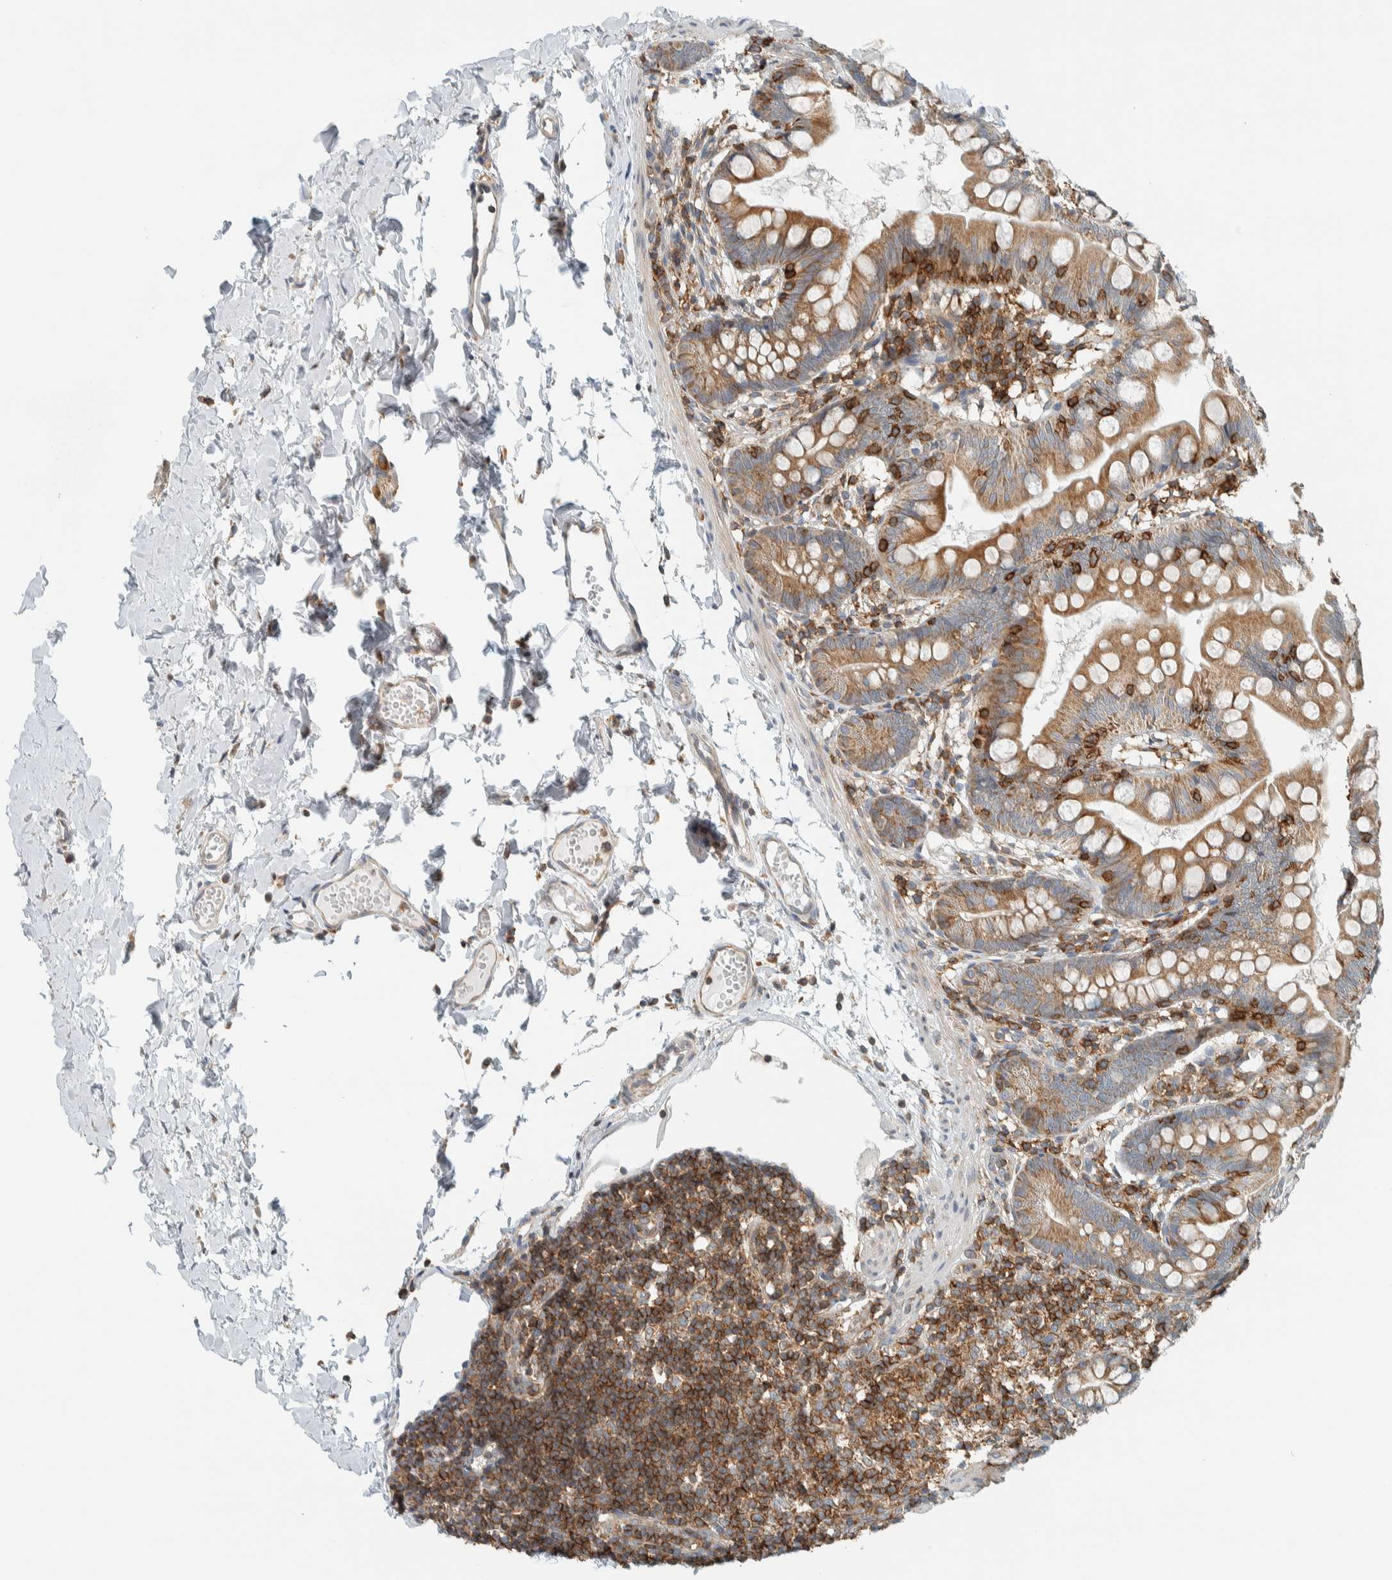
{"staining": {"intensity": "moderate", "quantity": ">75%", "location": "cytoplasmic/membranous"}, "tissue": "small intestine", "cell_type": "Glandular cells", "image_type": "normal", "snomed": [{"axis": "morphology", "description": "Normal tissue, NOS"}, {"axis": "topography", "description": "Small intestine"}], "caption": "High-magnification brightfield microscopy of benign small intestine stained with DAB (3,3'-diaminobenzidine) (brown) and counterstained with hematoxylin (blue). glandular cells exhibit moderate cytoplasmic/membranous staining is present in approximately>75% of cells. The protein is shown in brown color, while the nuclei are stained blue.", "gene": "CCDC57", "patient": {"sex": "male", "age": 7}}